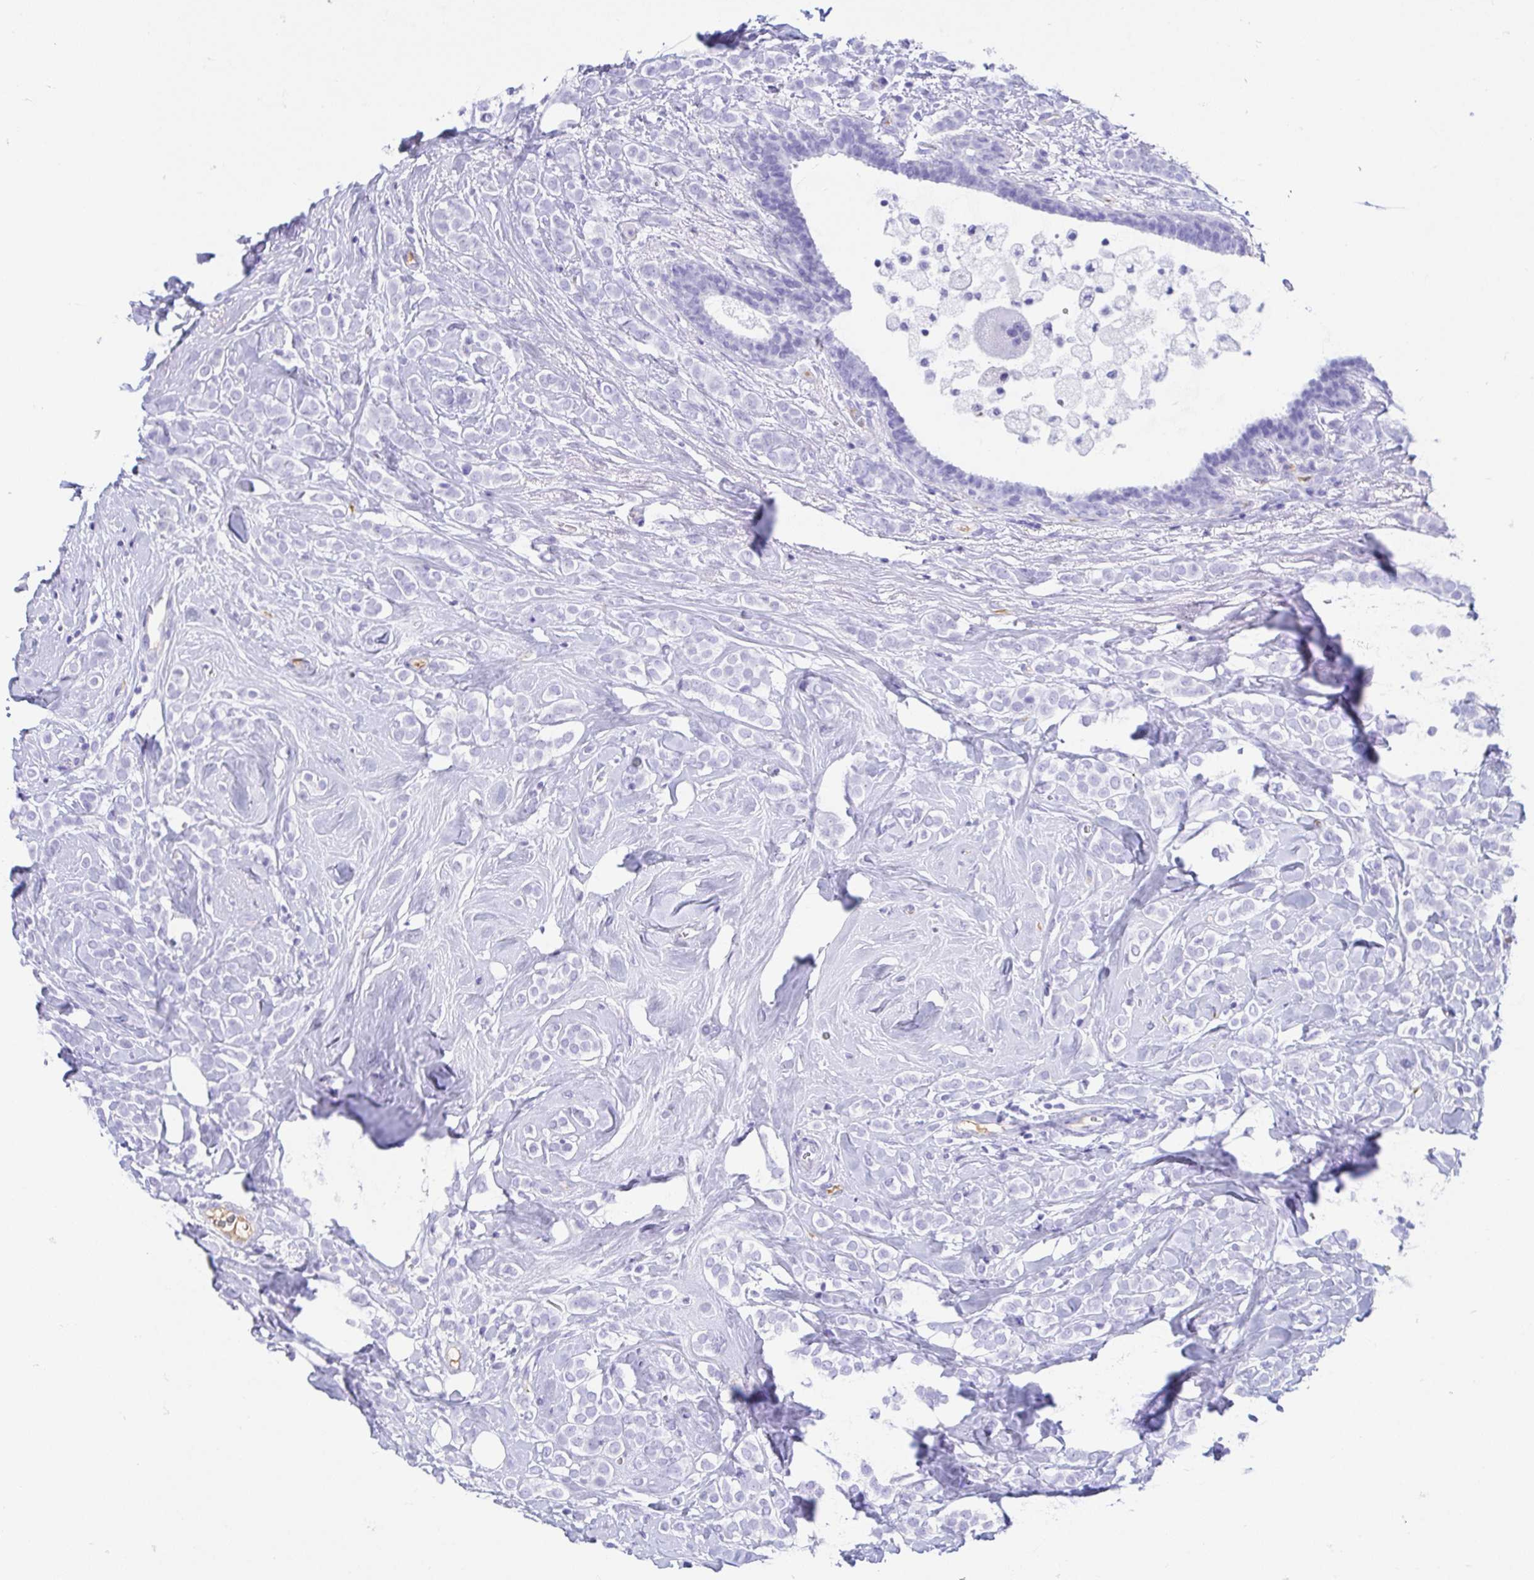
{"staining": {"intensity": "negative", "quantity": "none", "location": "none"}, "tissue": "breast cancer", "cell_type": "Tumor cells", "image_type": "cancer", "snomed": [{"axis": "morphology", "description": "Lobular carcinoma"}, {"axis": "topography", "description": "Breast"}], "caption": "There is no significant expression in tumor cells of breast cancer (lobular carcinoma).", "gene": "GKN1", "patient": {"sex": "female", "age": 49}}